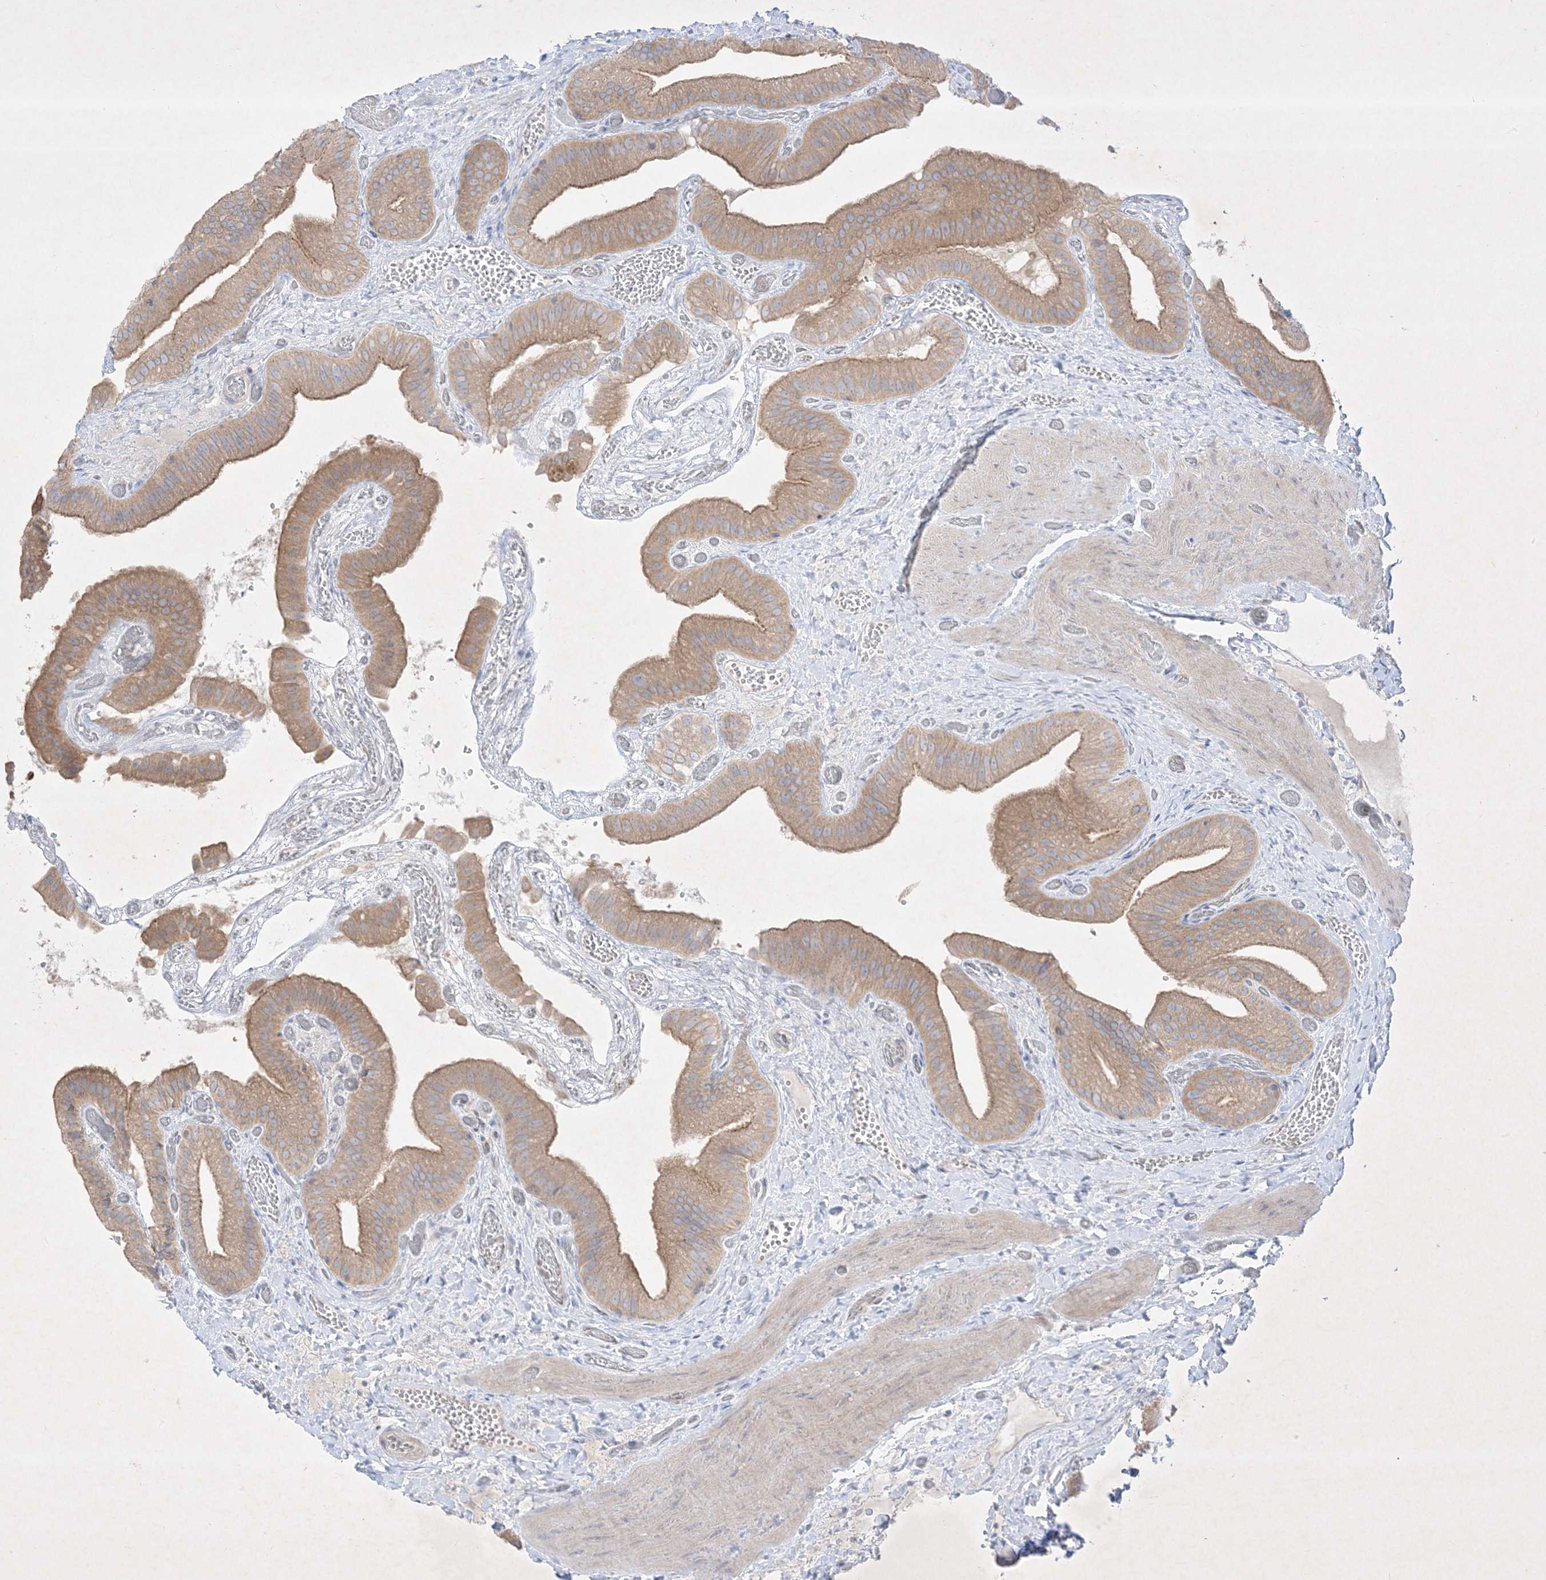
{"staining": {"intensity": "moderate", "quantity": ">75%", "location": "cytoplasmic/membranous"}, "tissue": "gallbladder", "cell_type": "Glandular cells", "image_type": "normal", "snomed": [{"axis": "morphology", "description": "Normal tissue, NOS"}, {"axis": "topography", "description": "Gallbladder"}], "caption": "Immunohistochemistry (IHC) photomicrograph of benign gallbladder stained for a protein (brown), which demonstrates medium levels of moderate cytoplasmic/membranous expression in approximately >75% of glandular cells.", "gene": "PLEKHA3", "patient": {"sex": "female", "age": 64}}